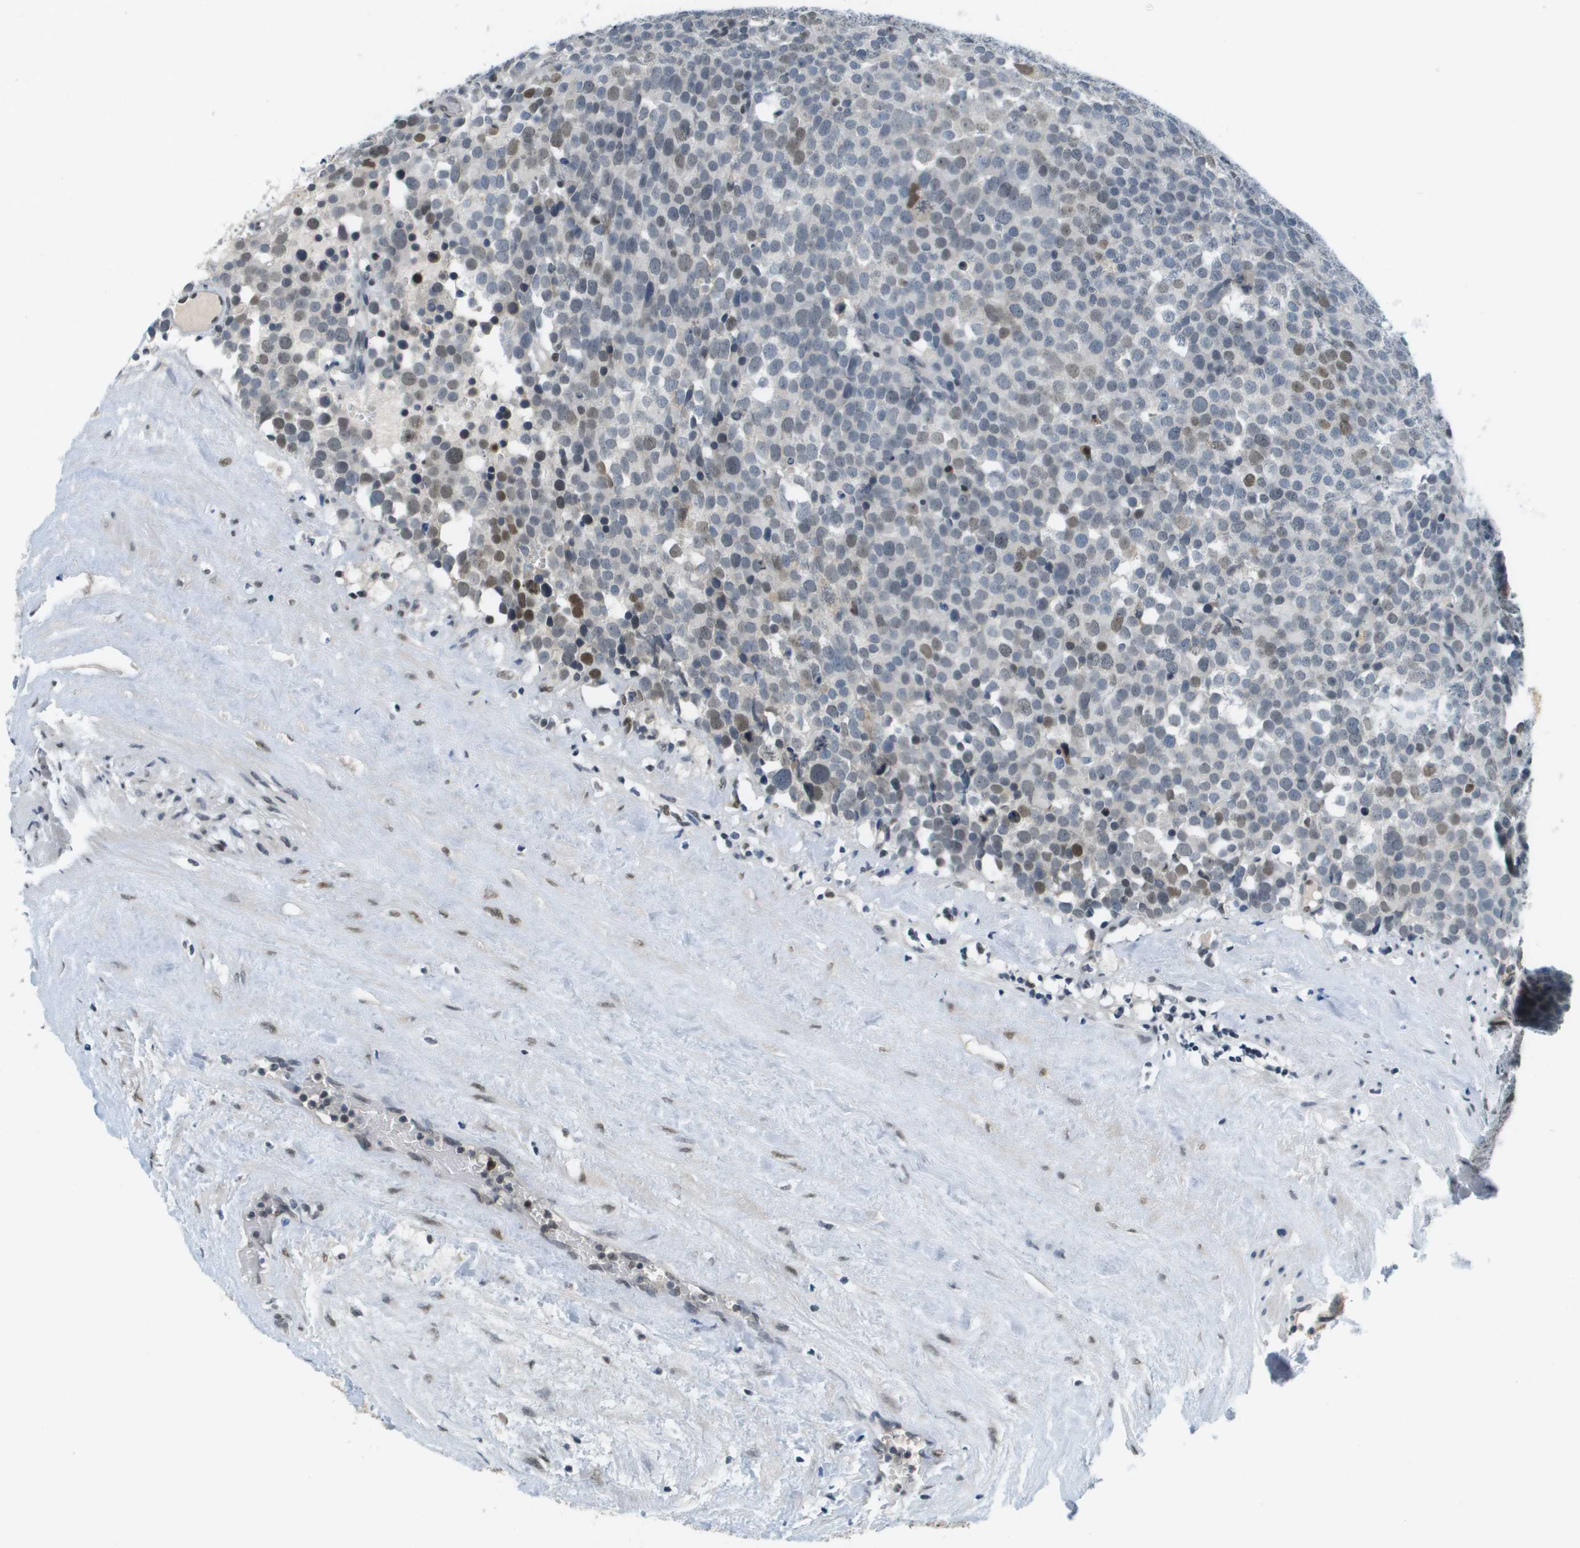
{"staining": {"intensity": "moderate", "quantity": "<25%", "location": "nuclear"}, "tissue": "testis cancer", "cell_type": "Tumor cells", "image_type": "cancer", "snomed": [{"axis": "morphology", "description": "Seminoma, NOS"}, {"axis": "topography", "description": "Testis"}], "caption": "High-magnification brightfield microscopy of testis cancer stained with DAB (3,3'-diaminobenzidine) (brown) and counterstained with hematoxylin (blue). tumor cells exhibit moderate nuclear staining is present in about<25% of cells.", "gene": "CBX5", "patient": {"sex": "male", "age": 71}}